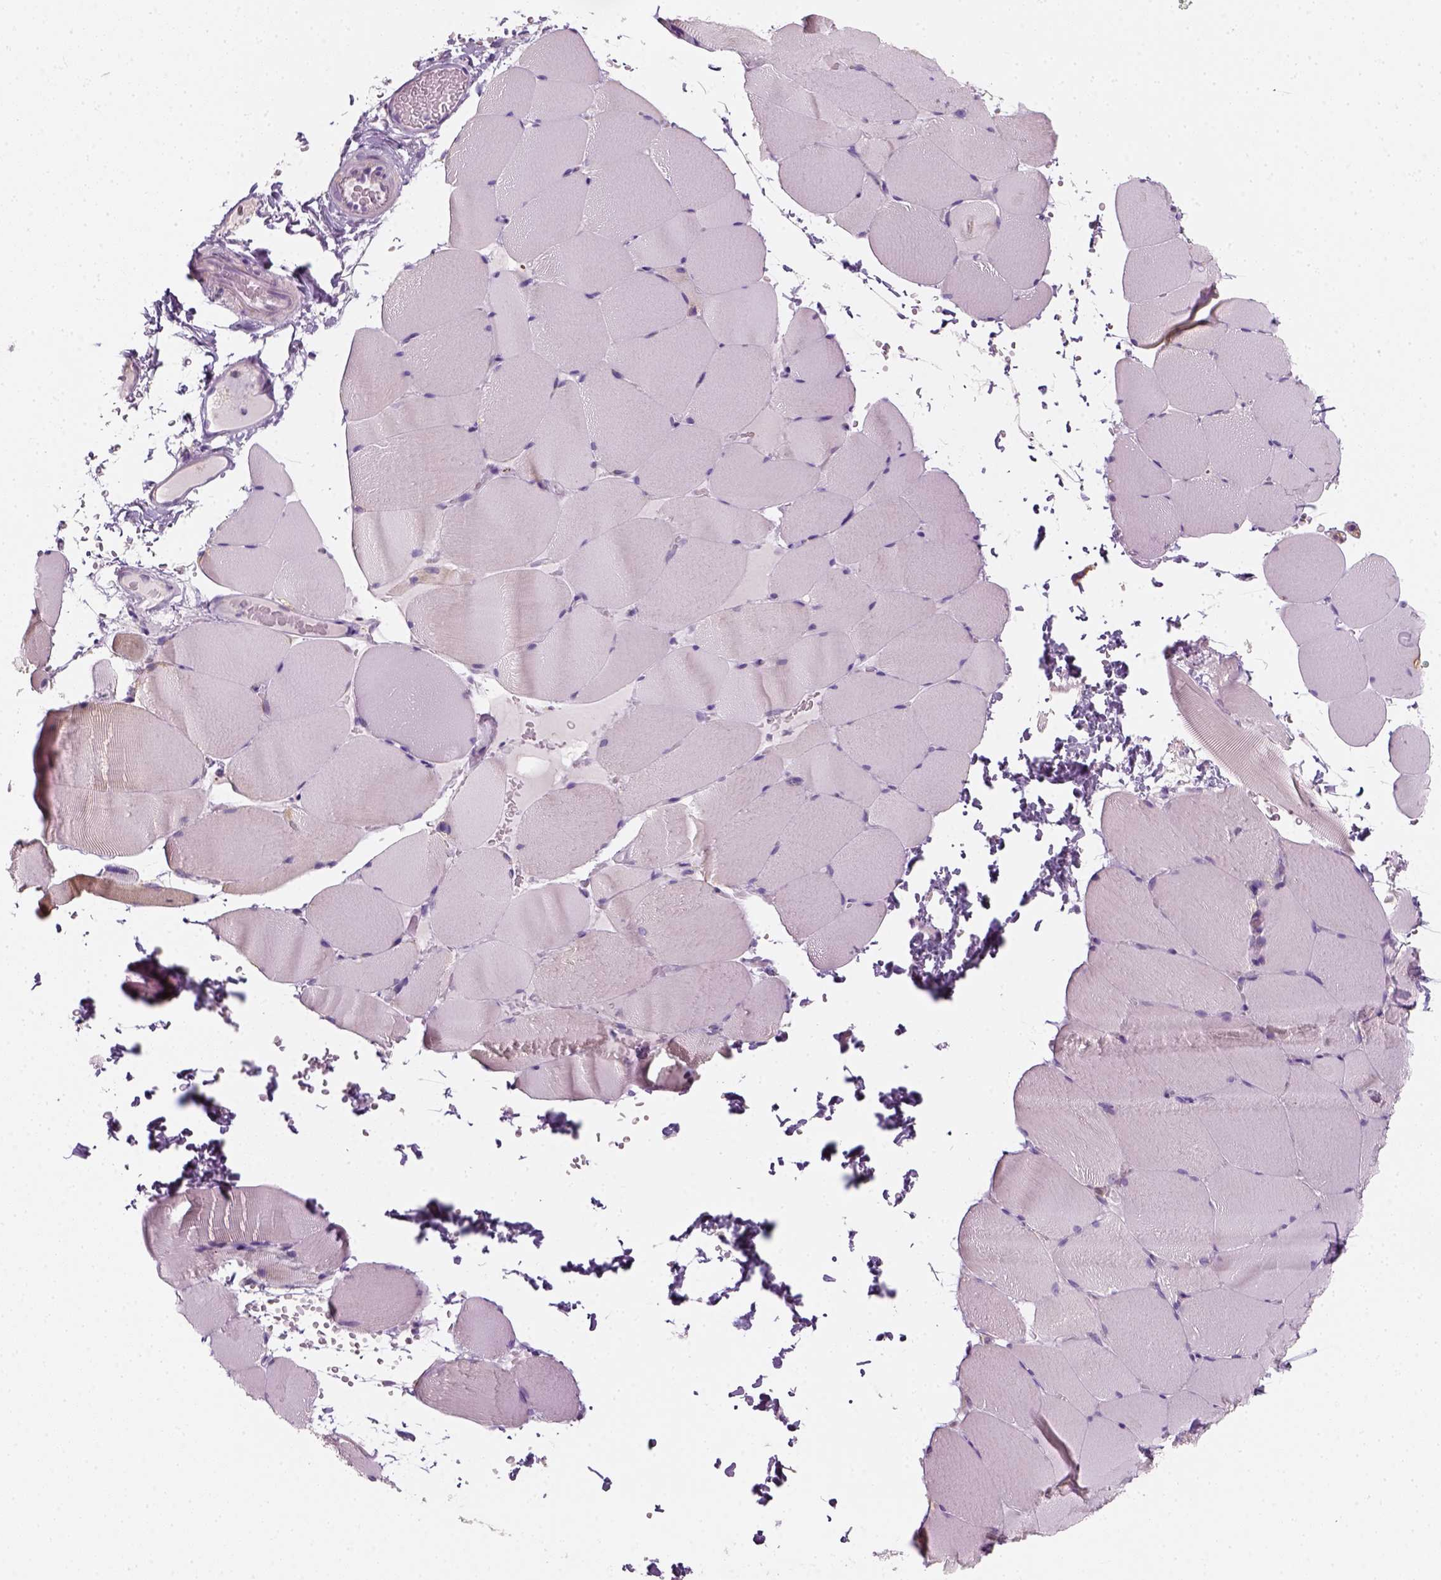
{"staining": {"intensity": "negative", "quantity": "none", "location": "none"}, "tissue": "skeletal muscle", "cell_type": "Myocytes", "image_type": "normal", "snomed": [{"axis": "morphology", "description": "Normal tissue, NOS"}, {"axis": "topography", "description": "Skeletal muscle"}], "caption": "DAB (3,3'-diaminobenzidine) immunohistochemical staining of normal skeletal muscle exhibits no significant staining in myocytes. The staining was performed using DAB (3,3'-diaminobenzidine) to visualize the protein expression in brown, while the nuclei were stained in blue with hematoxylin (Magnification: 20x).", "gene": "AWAT2", "patient": {"sex": "female", "age": 37}}